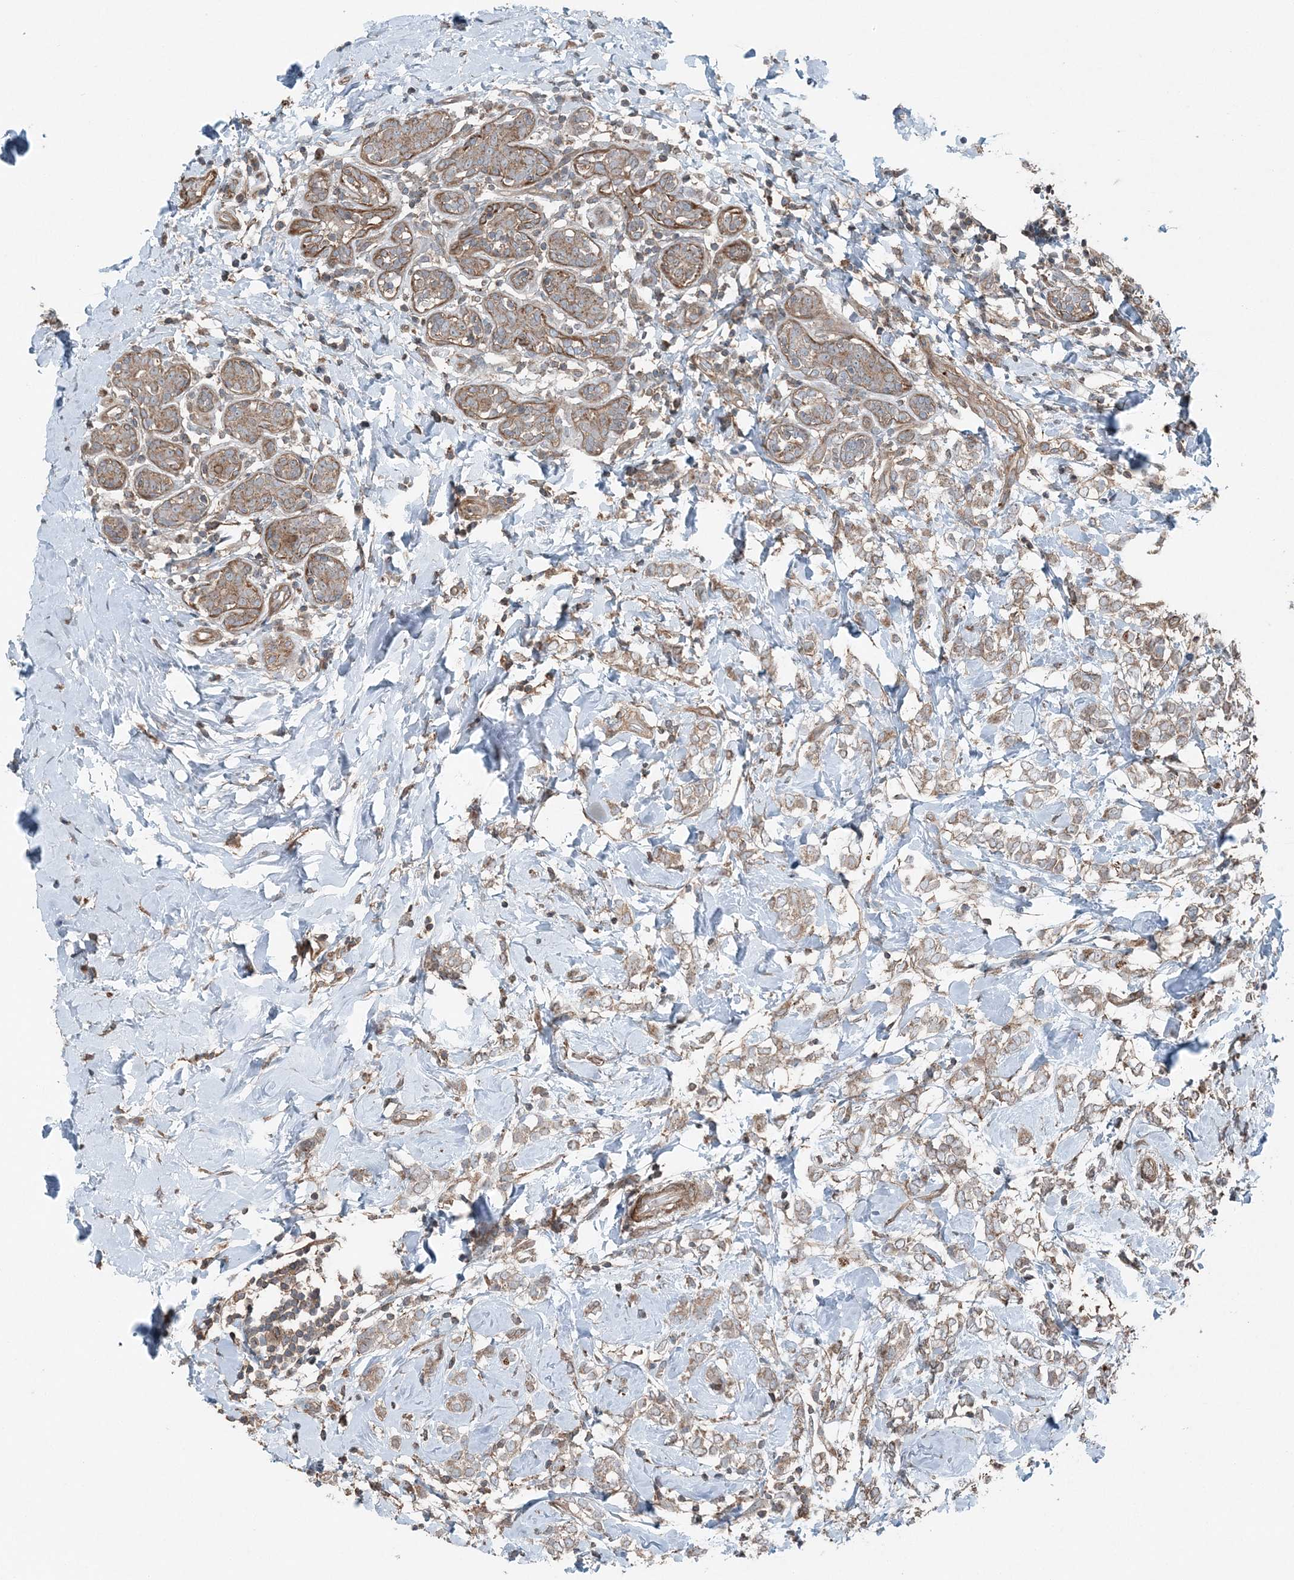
{"staining": {"intensity": "weak", "quantity": ">75%", "location": "cytoplasmic/membranous"}, "tissue": "breast cancer", "cell_type": "Tumor cells", "image_type": "cancer", "snomed": [{"axis": "morphology", "description": "Normal tissue, NOS"}, {"axis": "morphology", "description": "Lobular carcinoma"}, {"axis": "topography", "description": "Breast"}], "caption": "Tumor cells exhibit low levels of weak cytoplasmic/membranous staining in approximately >75% of cells in human breast lobular carcinoma. The staining was performed using DAB (3,3'-diaminobenzidine), with brown indicating positive protein expression. Nuclei are stained blue with hematoxylin.", "gene": "KY", "patient": {"sex": "female", "age": 47}}